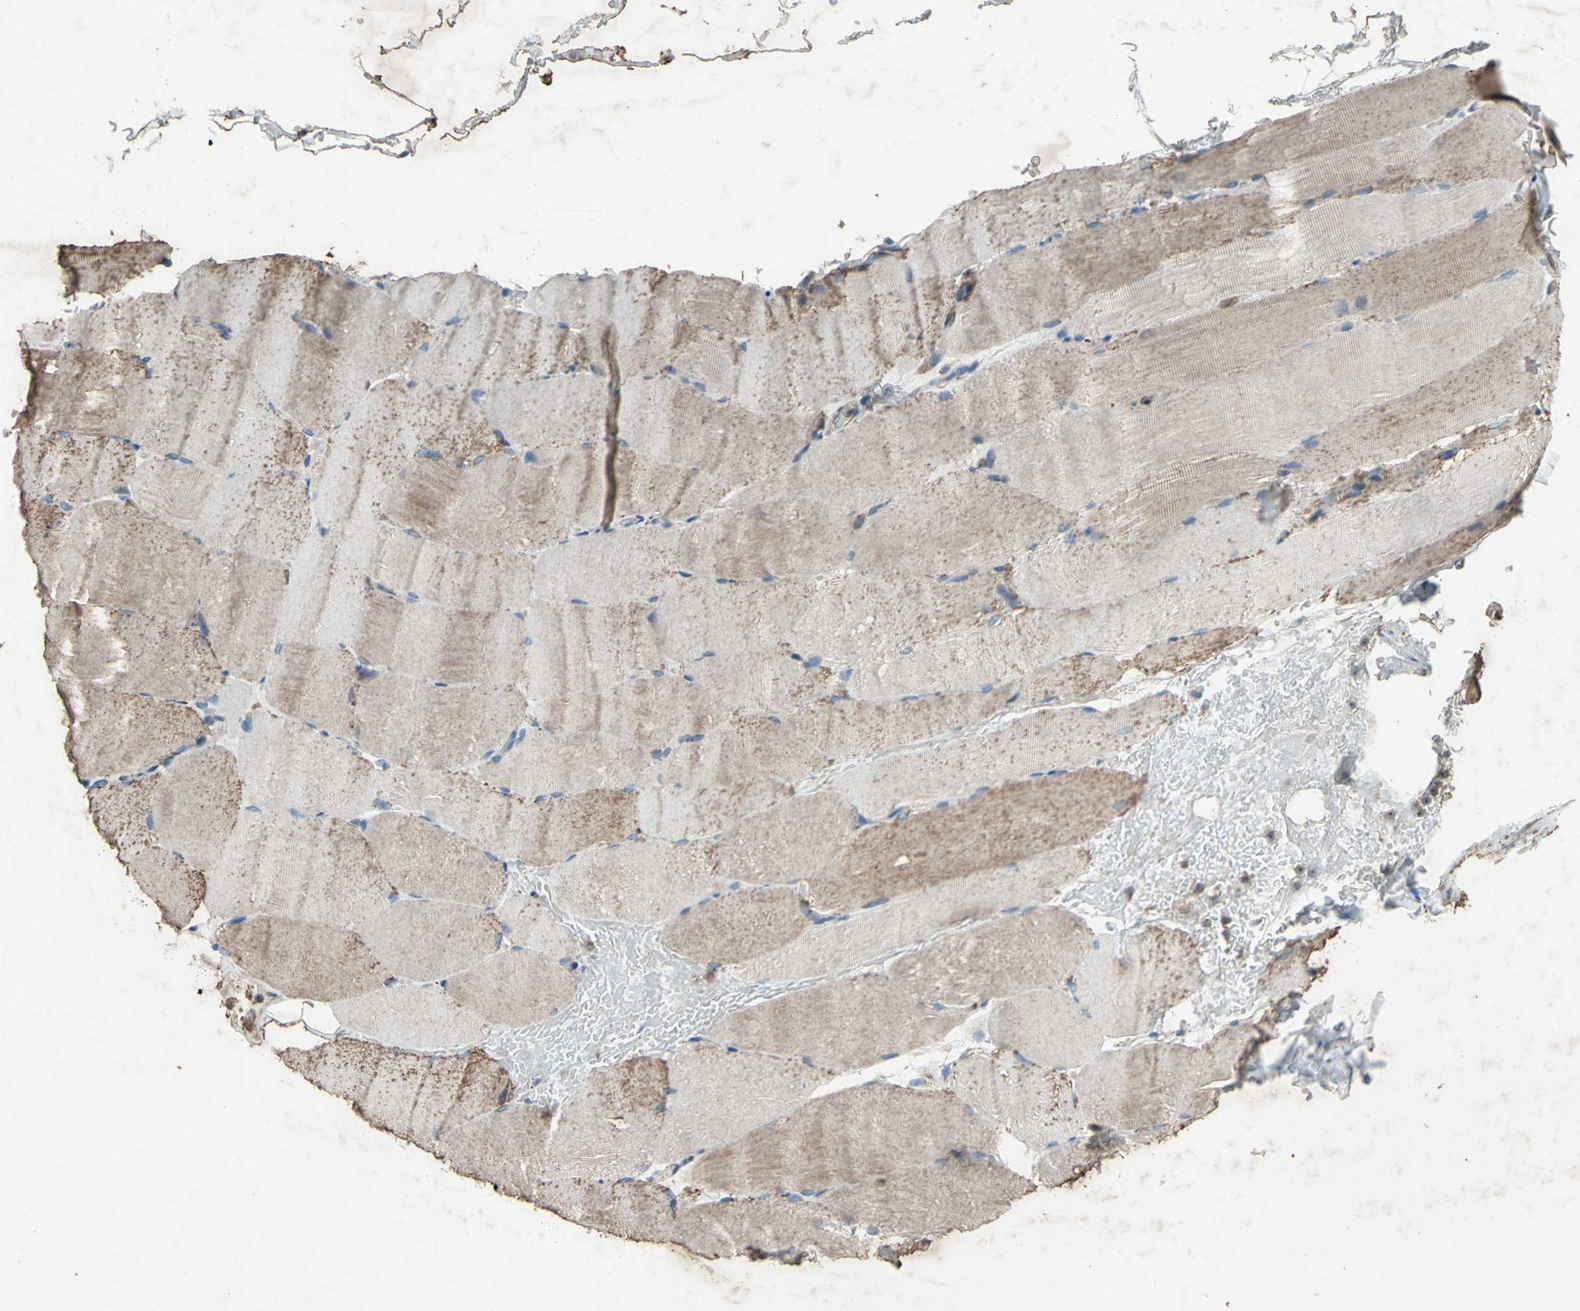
{"staining": {"intensity": "weak", "quantity": "25%-75%", "location": "cytoplasmic/membranous"}, "tissue": "skeletal muscle", "cell_type": "Myocytes", "image_type": "normal", "snomed": [{"axis": "morphology", "description": "Normal tissue, NOS"}, {"axis": "topography", "description": "Skeletal muscle"}, {"axis": "topography", "description": "Parathyroid gland"}], "caption": "Brown immunohistochemical staining in benign human skeletal muscle exhibits weak cytoplasmic/membranous expression in about 25%-75% of myocytes. The protein of interest is stained brown, and the nuclei are stained in blue (DAB IHC with brightfield microscopy, high magnification).", "gene": "CCR6", "patient": {"sex": "female", "age": 37}}